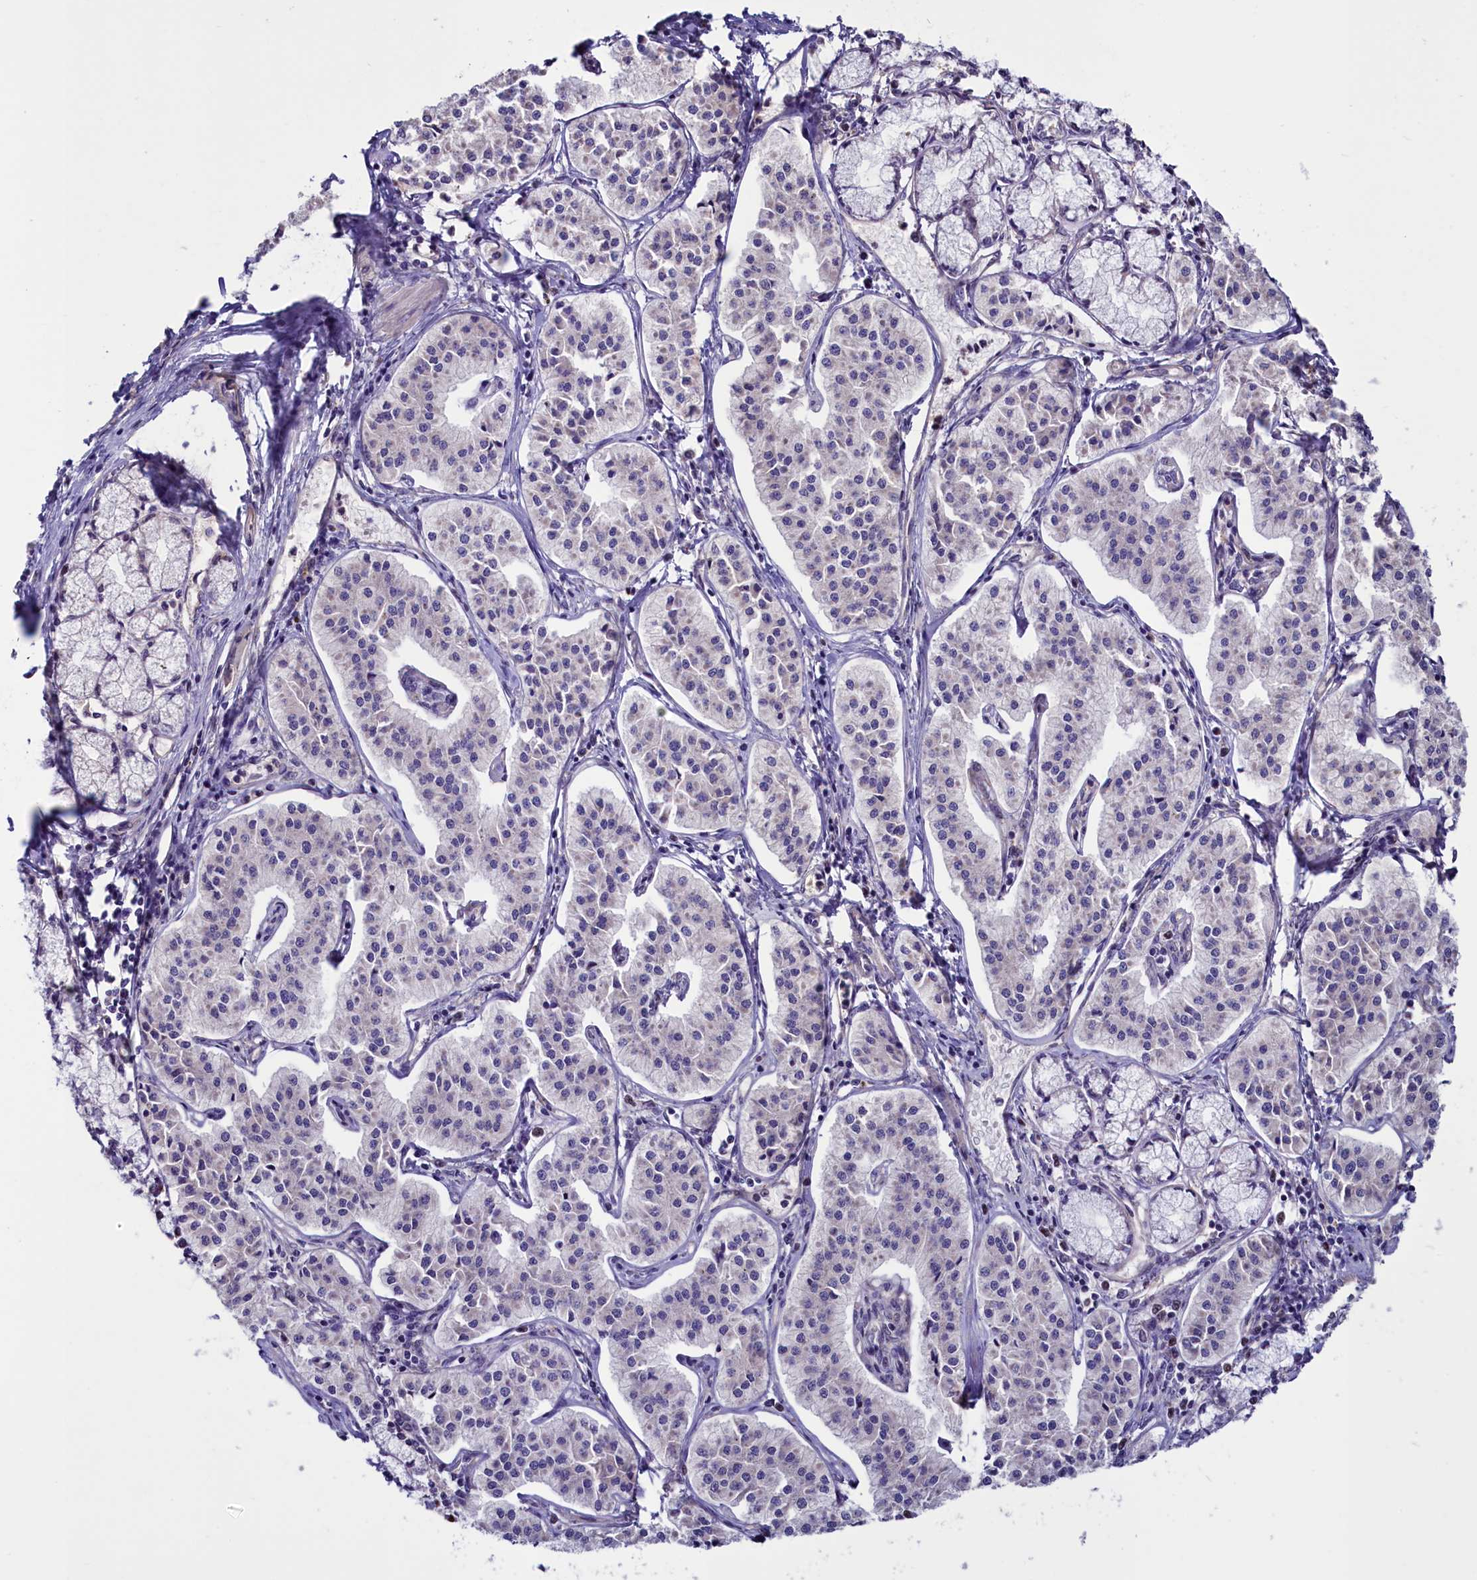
{"staining": {"intensity": "negative", "quantity": "none", "location": "none"}, "tissue": "pancreatic cancer", "cell_type": "Tumor cells", "image_type": "cancer", "snomed": [{"axis": "morphology", "description": "Adenocarcinoma, NOS"}, {"axis": "topography", "description": "Pancreas"}], "caption": "Immunohistochemical staining of pancreatic adenocarcinoma reveals no significant expression in tumor cells.", "gene": "PDILT", "patient": {"sex": "female", "age": 50}}